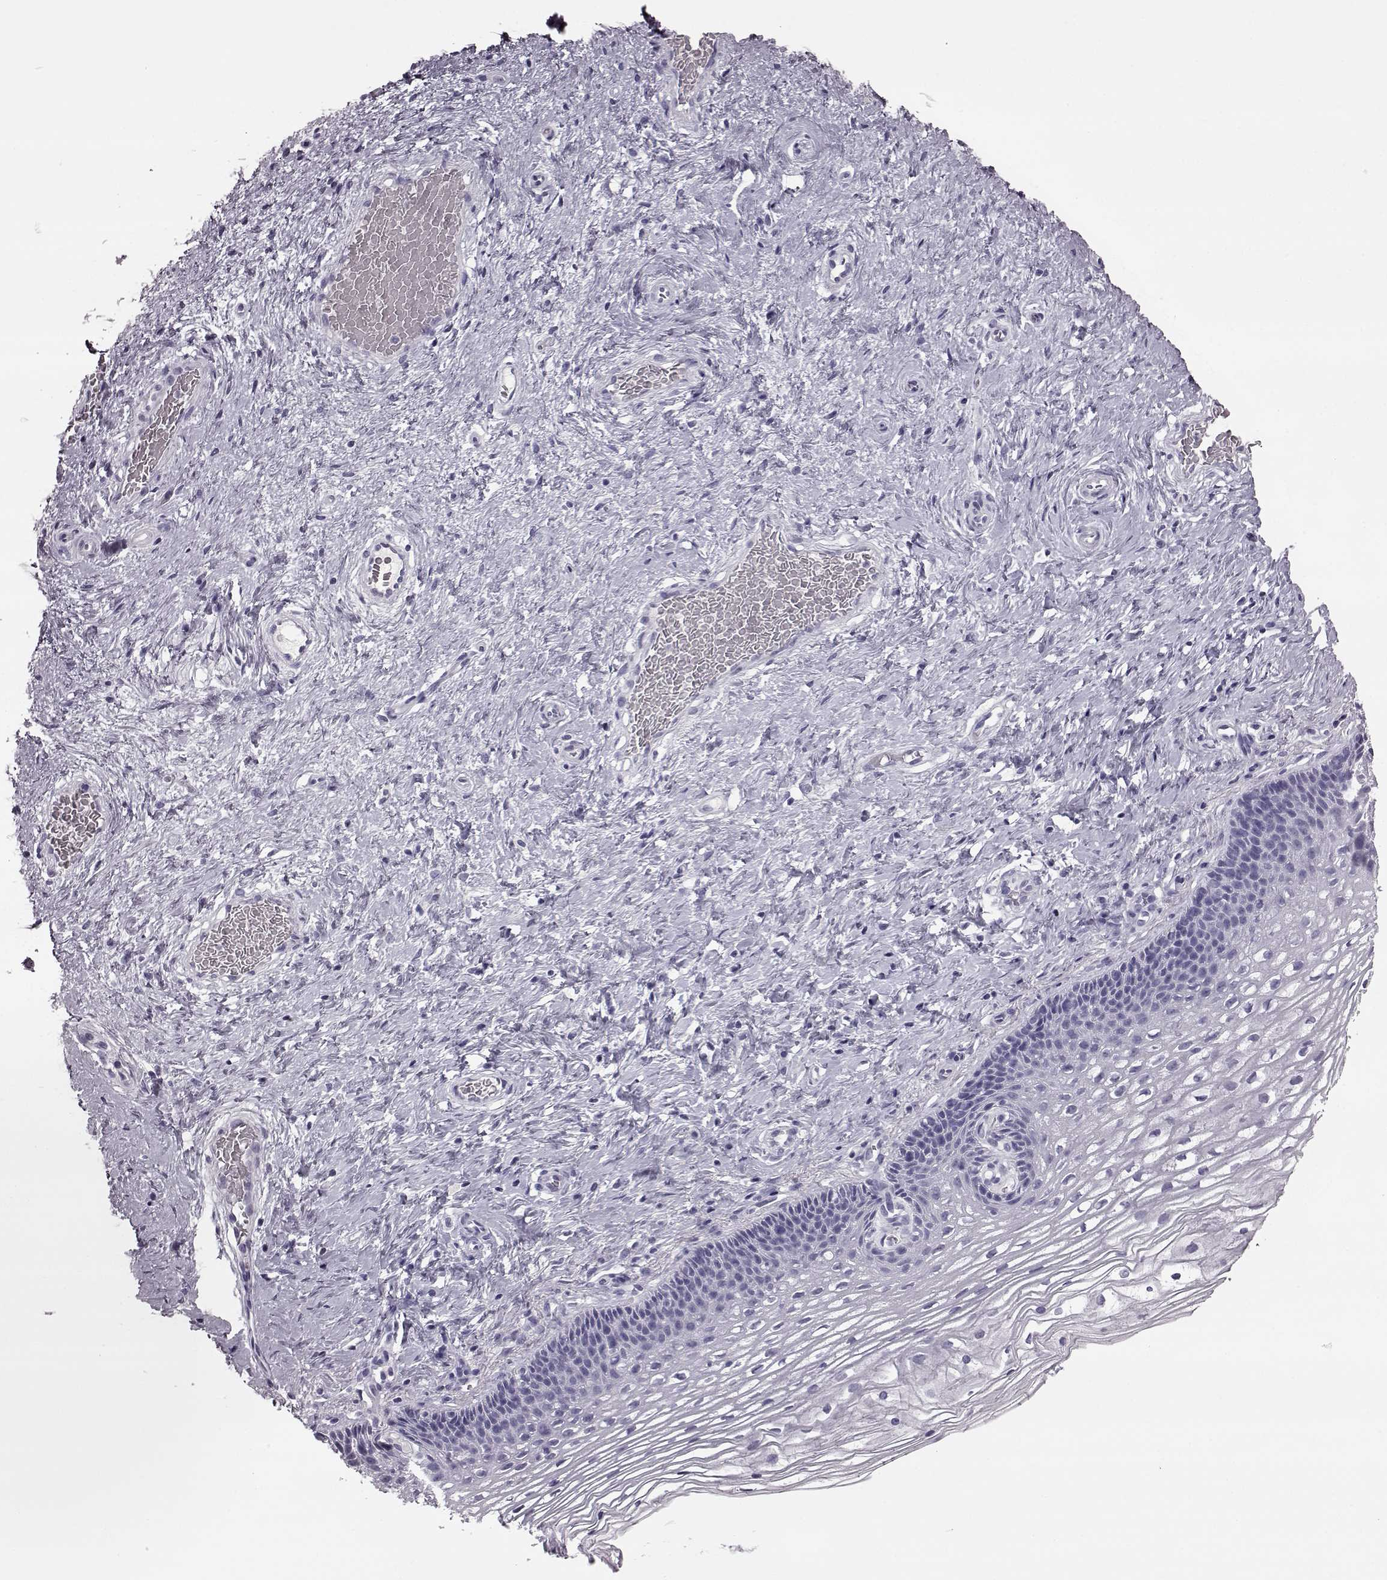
{"staining": {"intensity": "negative", "quantity": "none", "location": "none"}, "tissue": "cervix", "cell_type": "Glandular cells", "image_type": "normal", "snomed": [{"axis": "morphology", "description": "Normal tissue, NOS"}, {"axis": "topography", "description": "Cervix"}], "caption": "The immunohistochemistry (IHC) image has no significant staining in glandular cells of cervix.", "gene": "PRPH2", "patient": {"sex": "female", "age": 34}}